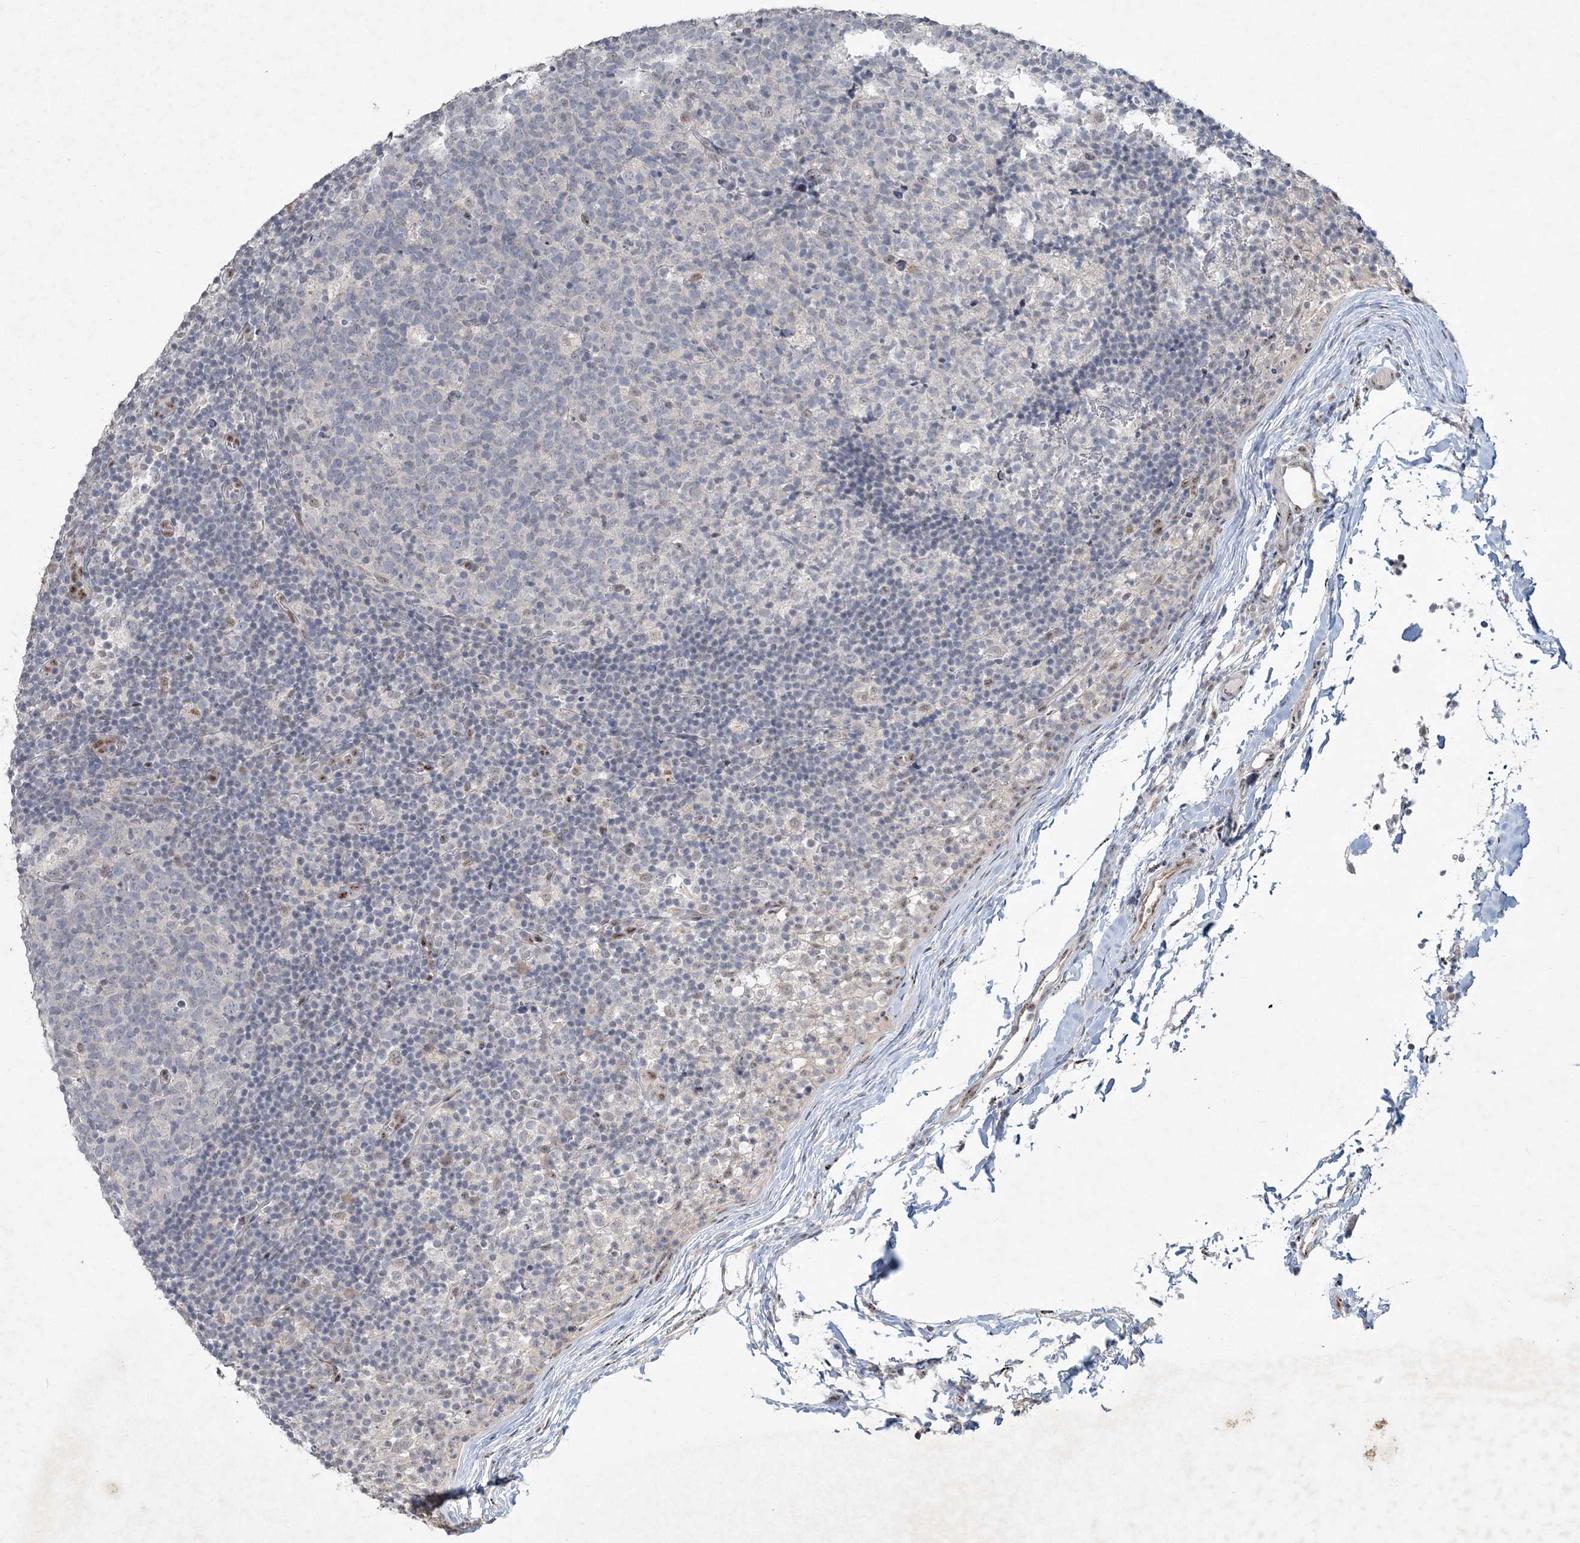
{"staining": {"intensity": "moderate", "quantity": "<25%", "location": "nuclear"}, "tissue": "lymph node", "cell_type": "Germinal center cells", "image_type": "normal", "snomed": [{"axis": "morphology", "description": "Normal tissue, NOS"}, {"axis": "morphology", "description": "Inflammation, NOS"}, {"axis": "topography", "description": "Lymph node"}], "caption": "High-magnification brightfield microscopy of normal lymph node stained with DAB (brown) and counterstained with hematoxylin (blue). germinal center cells exhibit moderate nuclear staining is identified in about<25% of cells.", "gene": "GIN1", "patient": {"sex": "male", "age": 55}}